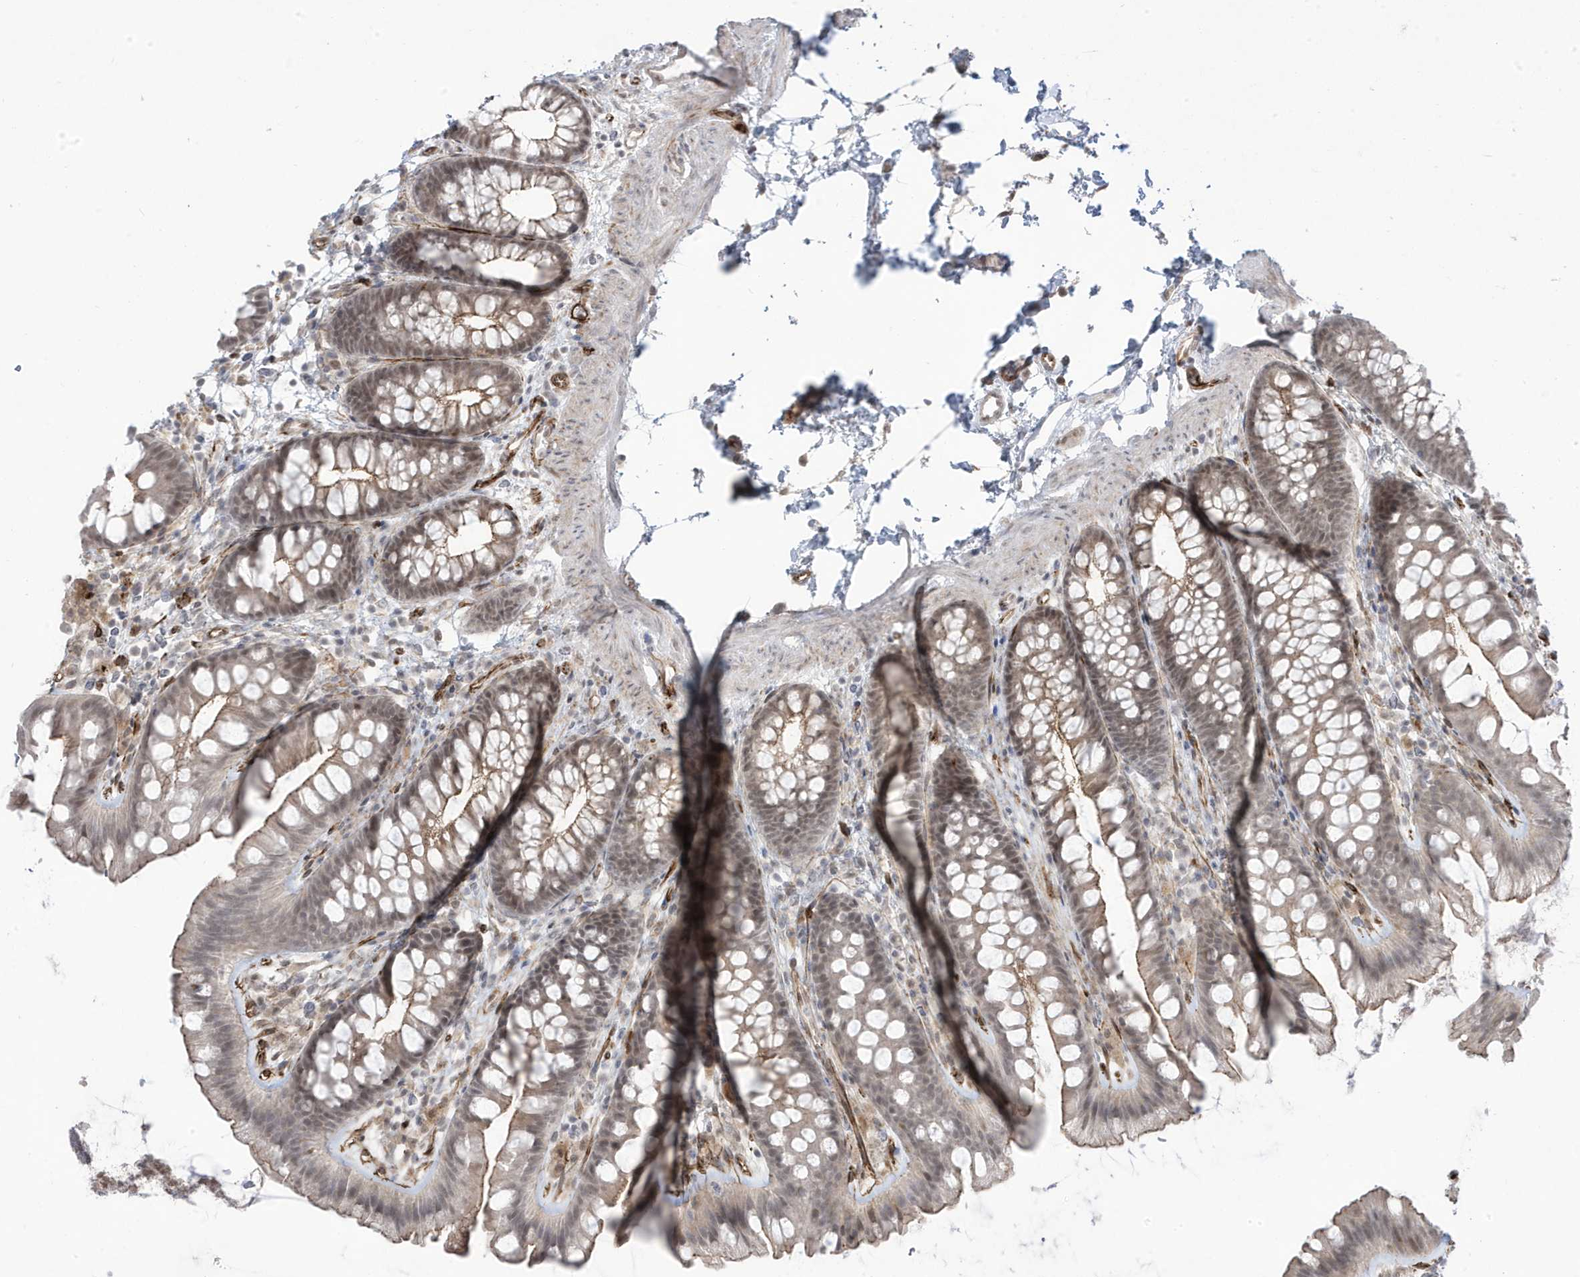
{"staining": {"intensity": "strong", "quantity": "25%-75%", "location": "cytoplasmic/membranous"}, "tissue": "colon", "cell_type": "Endothelial cells", "image_type": "normal", "snomed": [{"axis": "morphology", "description": "Normal tissue, NOS"}, {"axis": "topography", "description": "Colon"}], "caption": "DAB immunohistochemical staining of normal colon reveals strong cytoplasmic/membranous protein positivity in about 25%-75% of endothelial cells.", "gene": "ADAMTSL3", "patient": {"sex": "female", "age": 62}}